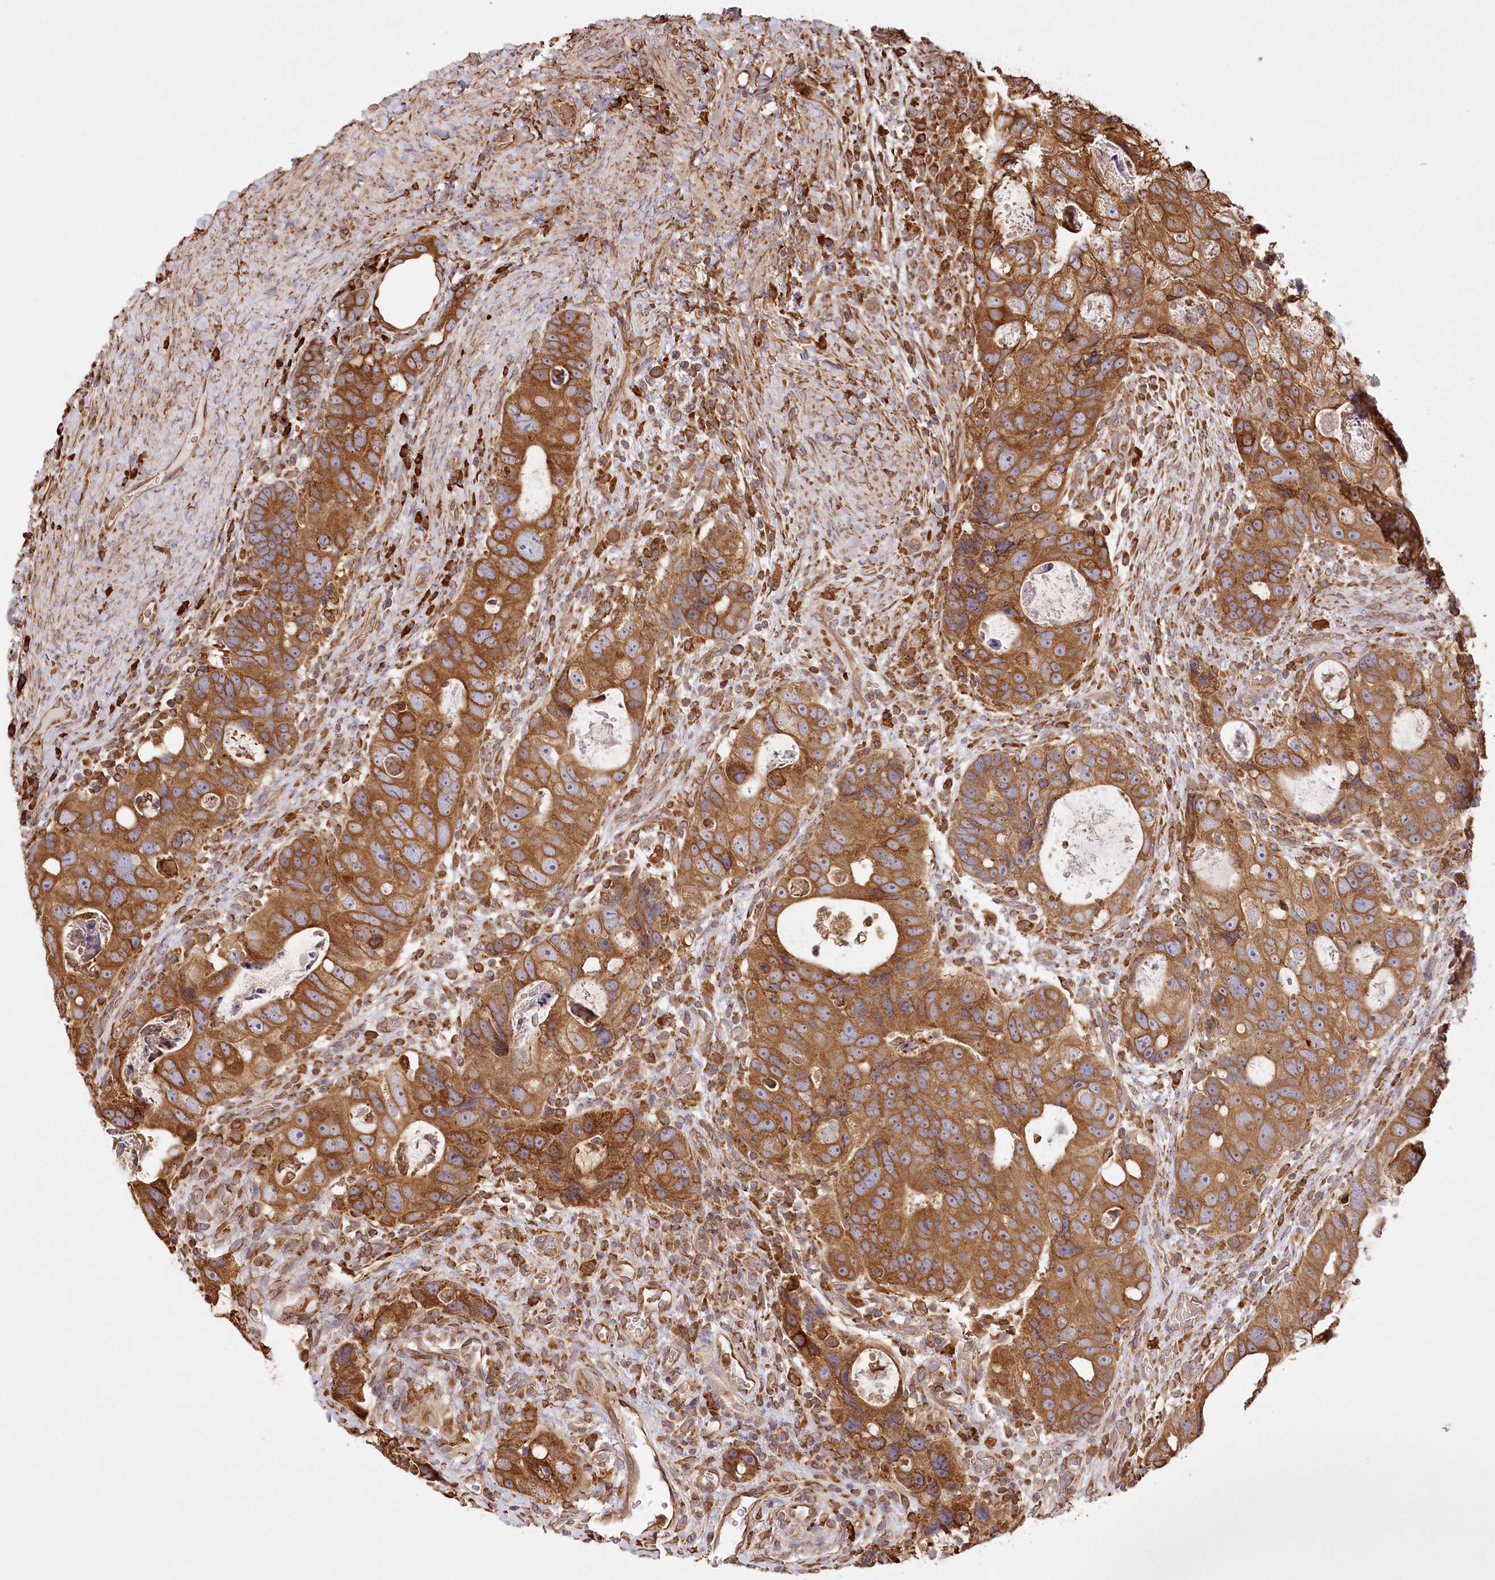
{"staining": {"intensity": "strong", "quantity": ">75%", "location": "cytoplasmic/membranous"}, "tissue": "colorectal cancer", "cell_type": "Tumor cells", "image_type": "cancer", "snomed": [{"axis": "morphology", "description": "Adenocarcinoma, NOS"}, {"axis": "topography", "description": "Rectum"}], "caption": "Strong cytoplasmic/membranous staining for a protein is present in approximately >75% of tumor cells of colorectal cancer using immunohistochemistry.", "gene": "ACAP2", "patient": {"sex": "male", "age": 59}}